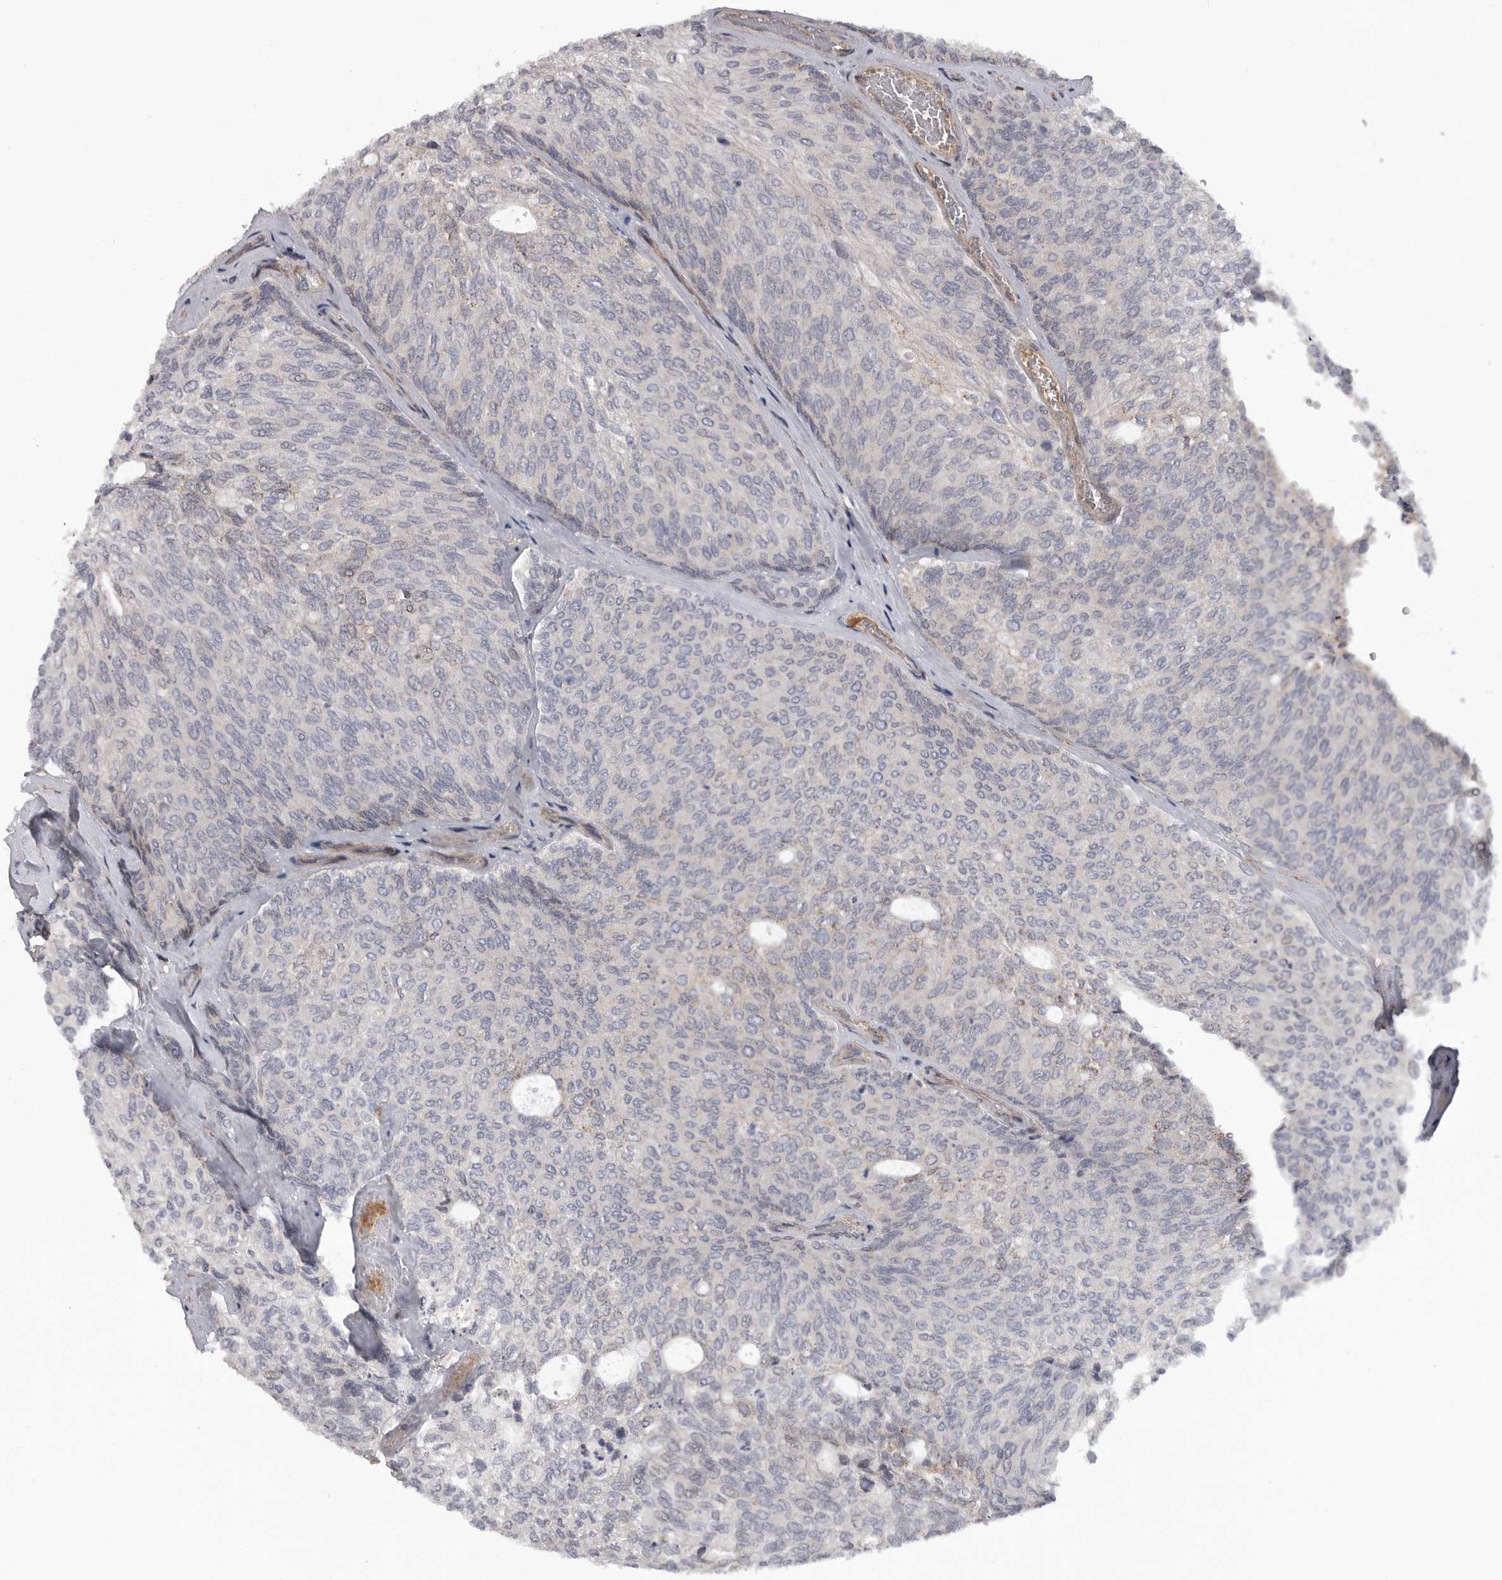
{"staining": {"intensity": "weak", "quantity": "25%-75%", "location": "cytoplasmic/membranous"}, "tissue": "urothelial cancer", "cell_type": "Tumor cells", "image_type": "cancer", "snomed": [{"axis": "morphology", "description": "Urothelial carcinoma, Low grade"}, {"axis": "topography", "description": "Urinary bladder"}], "caption": "Urothelial cancer tissue exhibits weak cytoplasmic/membranous expression in approximately 25%-75% of tumor cells, visualized by immunohistochemistry.", "gene": "TMPRSS11F", "patient": {"sex": "female", "age": 79}}